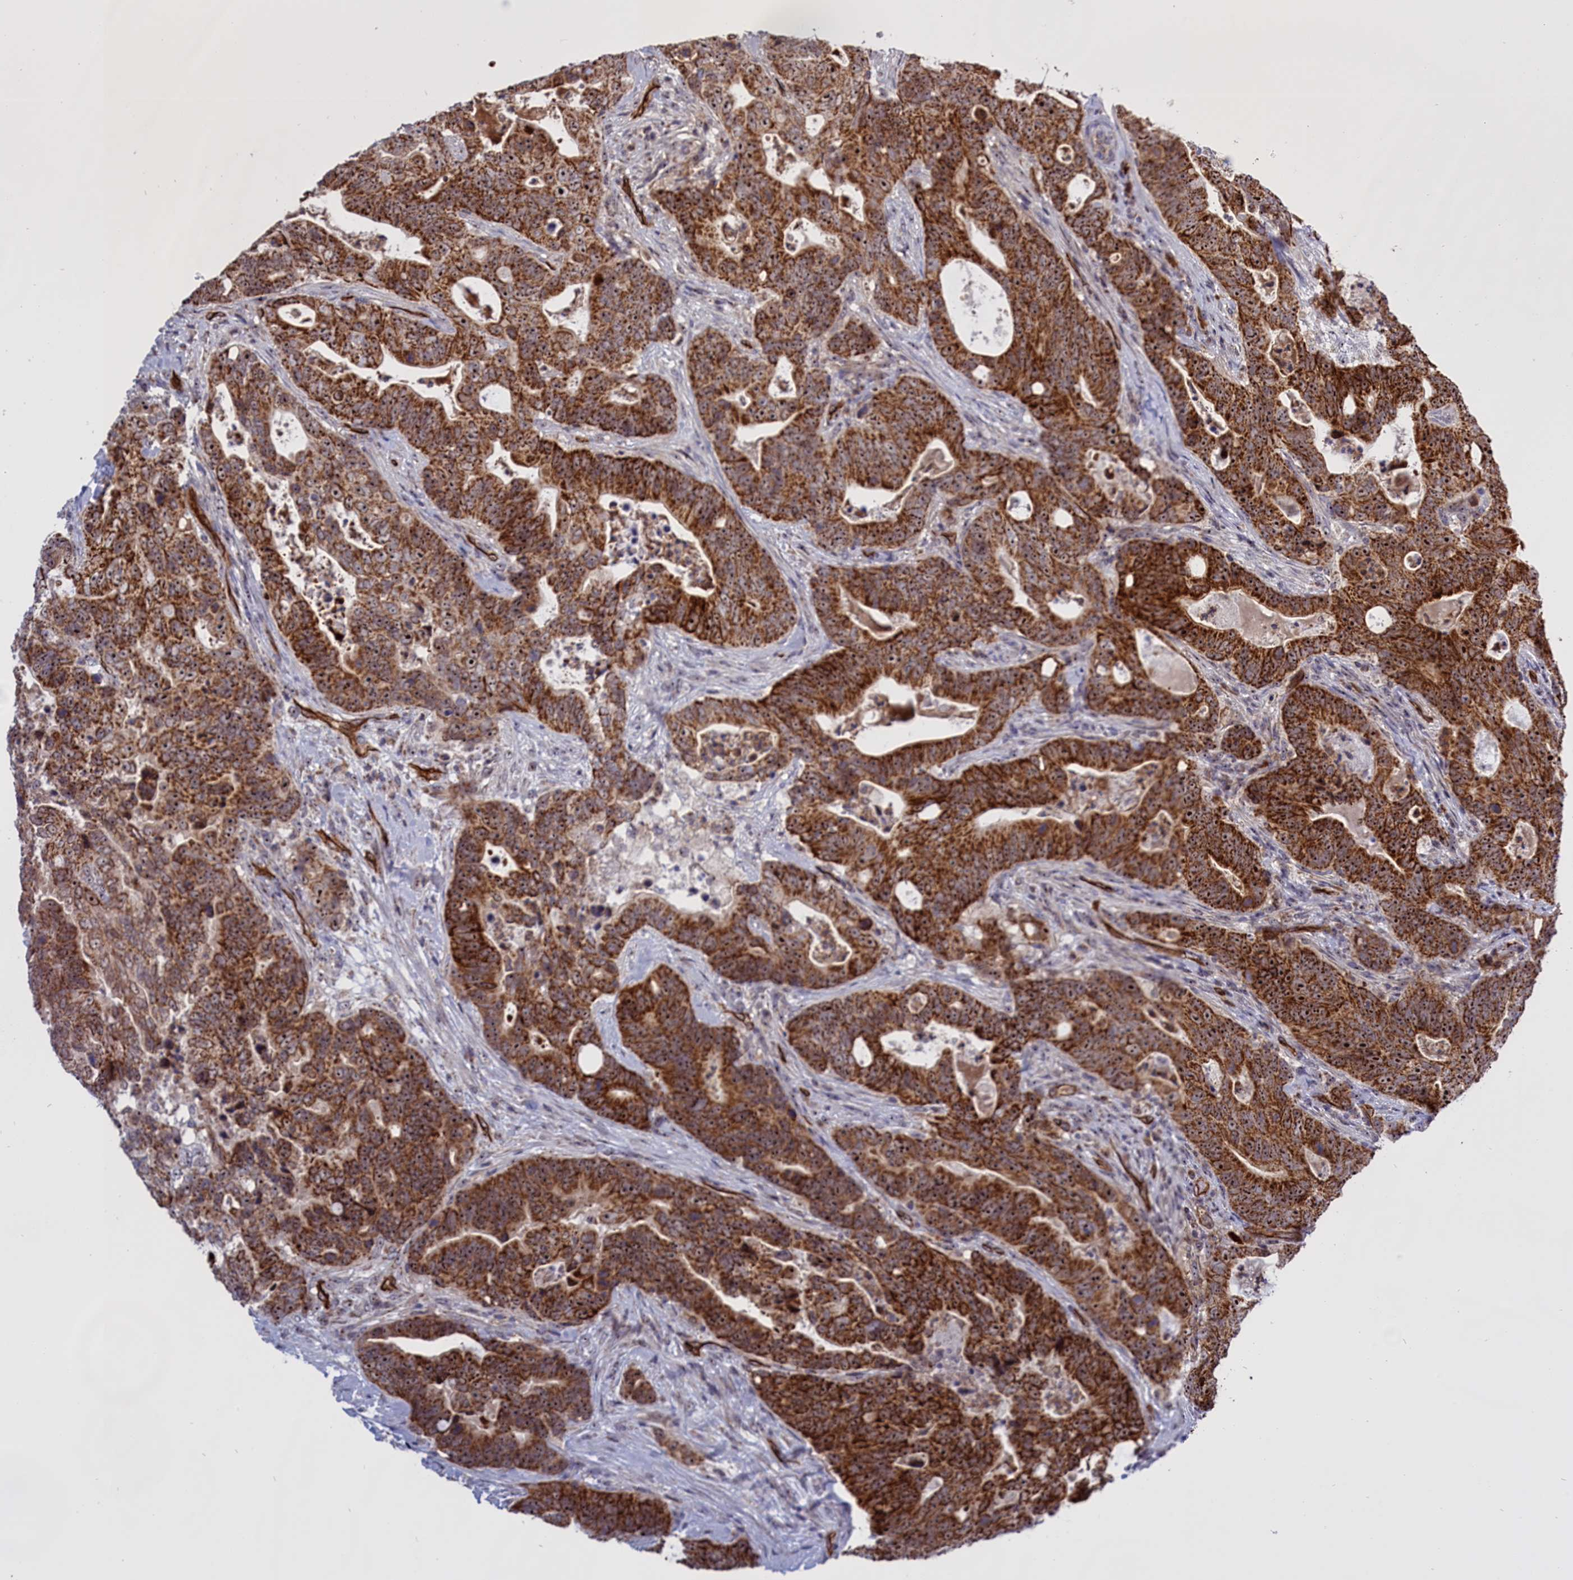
{"staining": {"intensity": "strong", "quantity": ">75%", "location": "cytoplasmic/membranous,nuclear"}, "tissue": "colorectal cancer", "cell_type": "Tumor cells", "image_type": "cancer", "snomed": [{"axis": "morphology", "description": "Adenocarcinoma, NOS"}, {"axis": "topography", "description": "Colon"}], "caption": "Colorectal adenocarcinoma stained for a protein displays strong cytoplasmic/membranous and nuclear positivity in tumor cells. The staining was performed using DAB to visualize the protein expression in brown, while the nuclei were stained in blue with hematoxylin (Magnification: 20x).", "gene": "MPND", "patient": {"sex": "female", "age": 82}}